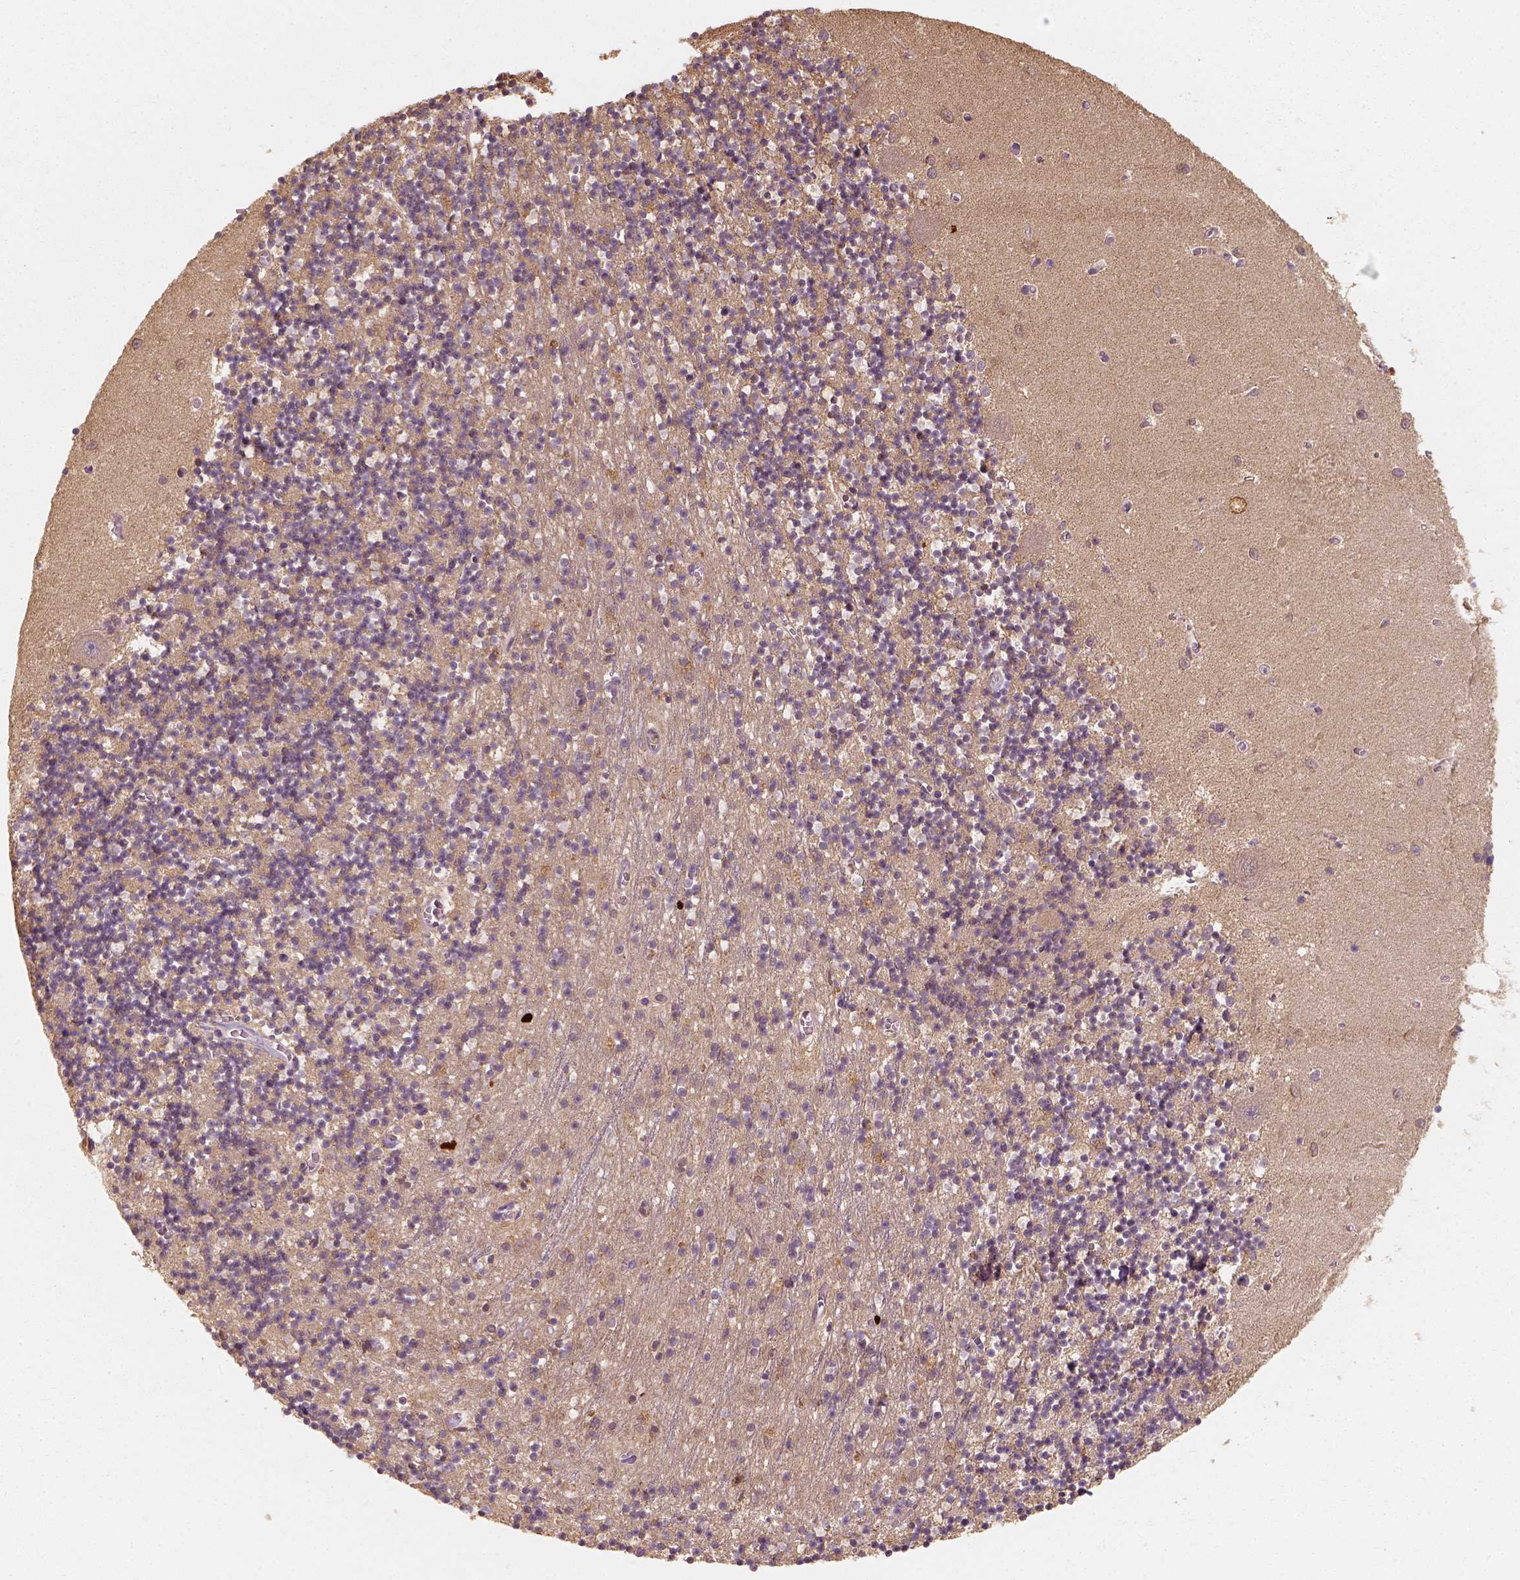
{"staining": {"intensity": "moderate", "quantity": "<25%", "location": "cytoplasmic/membranous"}, "tissue": "cerebellum", "cell_type": "Cells in granular layer", "image_type": "normal", "snomed": [{"axis": "morphology", "description": "Normal tissue, NOS"}, {"axis": "topography", "description": "Cerebellum"}], "caption": "Brown immunohistochemical staining in unremarkable human cerebellum demonstrates moderate cytoplasmic/membranous staining in approximately <25% of cells in granular layer.", "gene": "SQSTM1", "patient": {"sex": "female", "age": 64}}